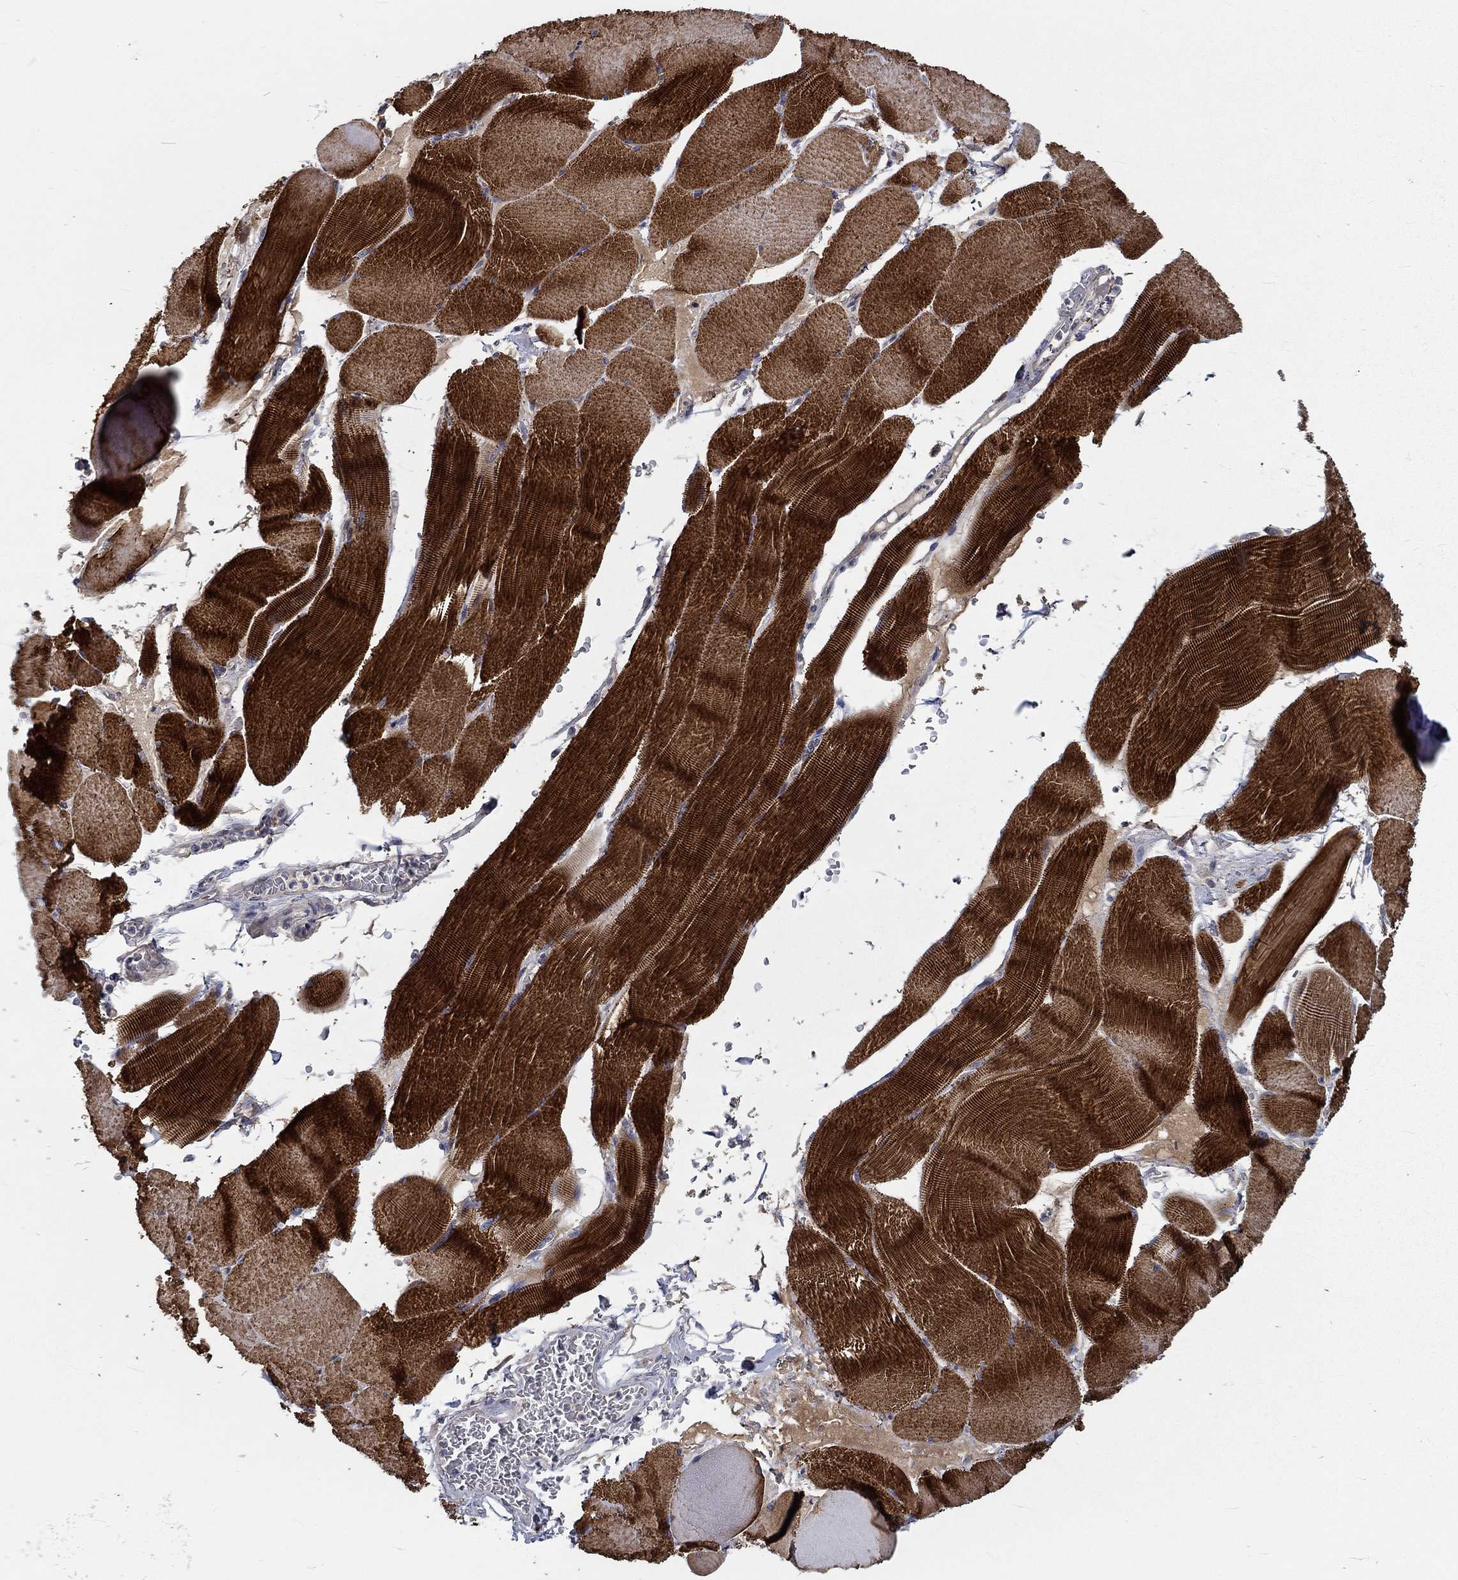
{"staining": {"intensity": "strong", "quantity": "25%-75%", "location": "cytoplasmic/membranous"}, "tissue": "skeletal muscle", "cell_type": "Myocytes", "image_type": "normal", "snomed": [{"axis": "morphology", "description": "Normal tissue, NOS"}, {"axis": "topography", "description": "Skeletal muscle"}], "caption": "Protein staining of unremarkable skeletal muscle reveals strong cytoplasmic/membranous staining in about 25%-75% of myocytes.", "gene": "MYBPC1", "patient": {"sex": "male", "age": 56}}